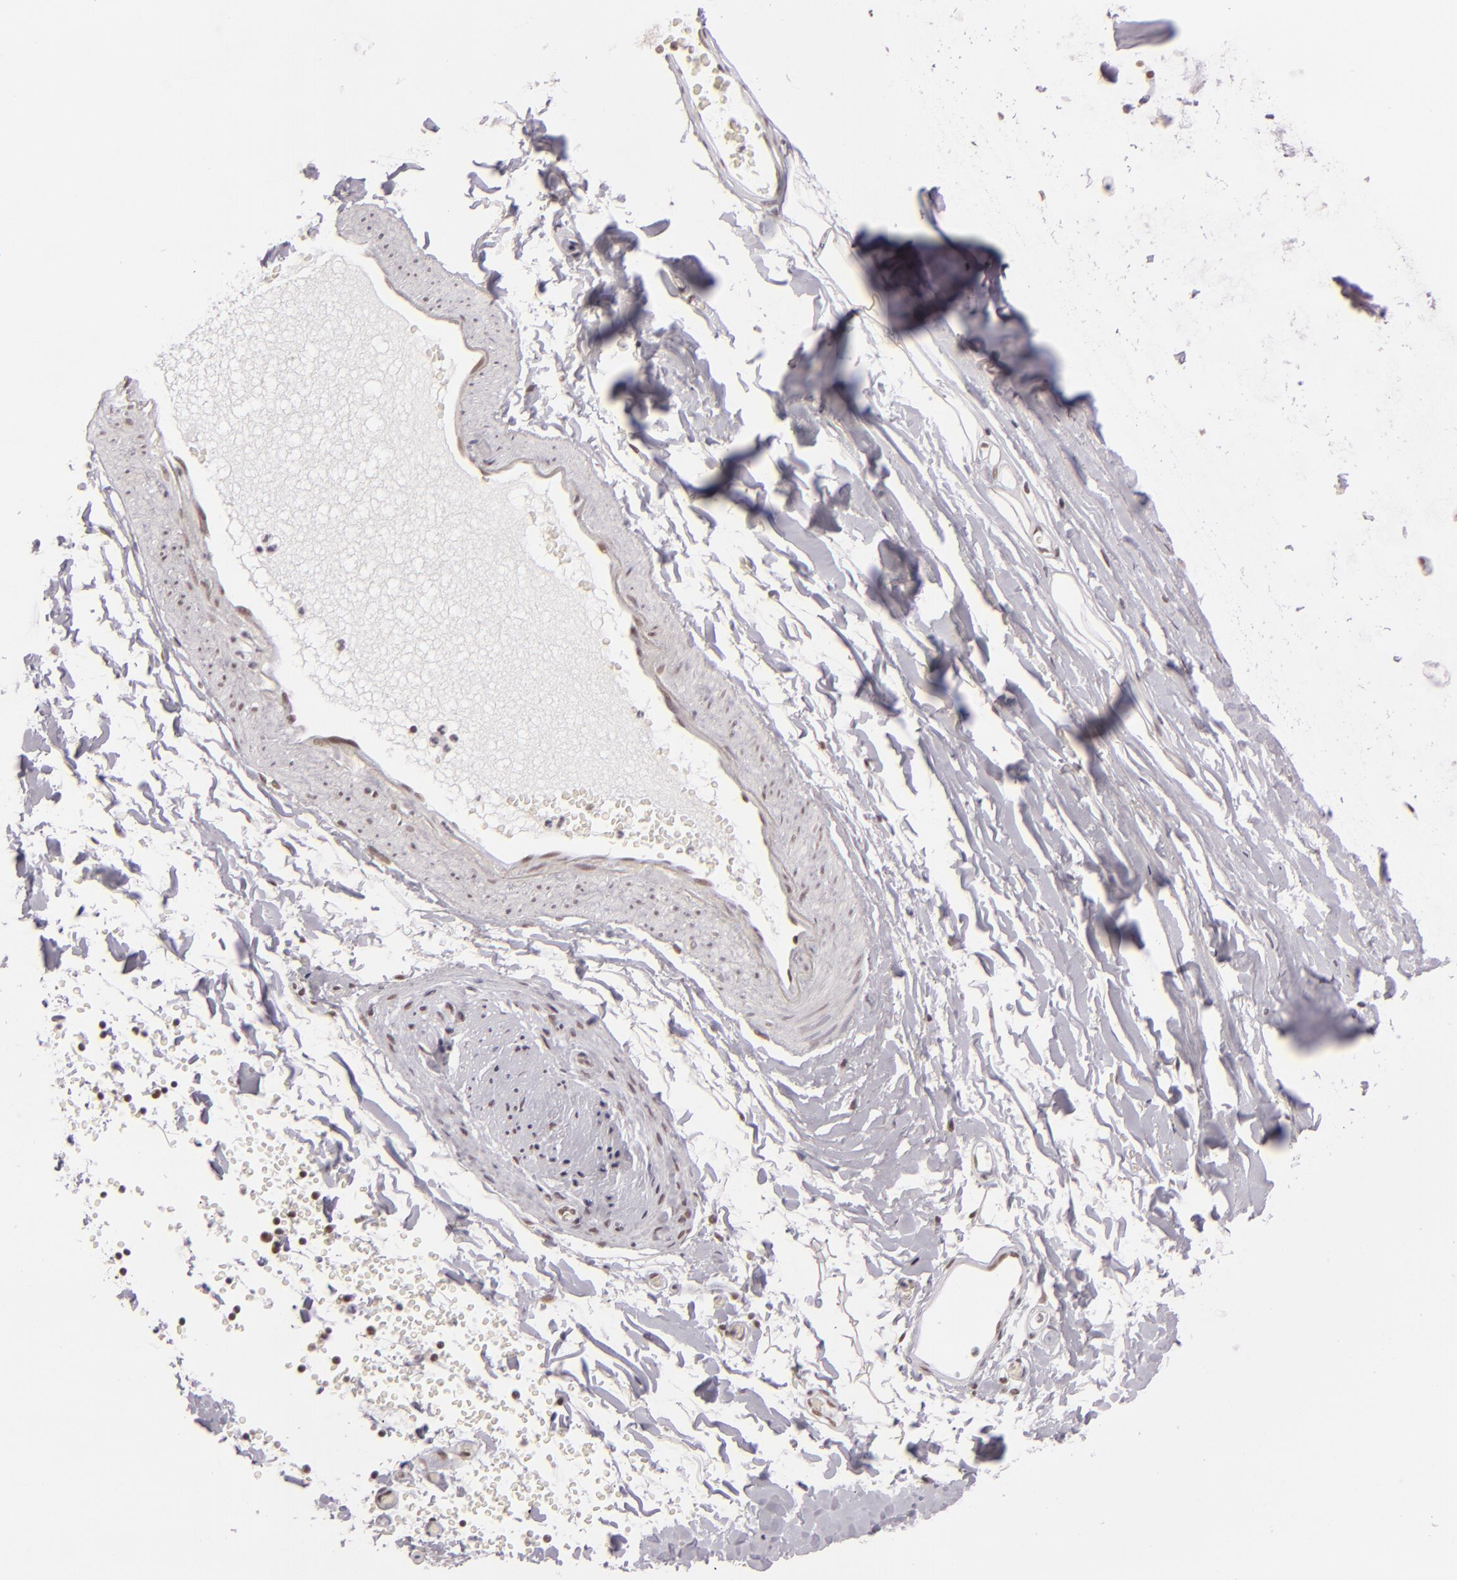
{"staining": {"intensity": "negative", "quantity": "none", "location": "none"}, "tissue": "adipose tissue", "cell_type": "Adipocytes", "image_type": "normal", "snomed": [{"axis": "morphology", "description": "Normal tissue, NOS"}, {"axis": "topography", "description": "Bronchus"}, {"axis": "topography", "description": "Lung"}], "caption": "The immunohistochemistry (IHC) micrograph has no significant expression in adipocytes of adipose tissue.", "gene": "BRD8", "patient": {"sex": "female", "age": 56}}